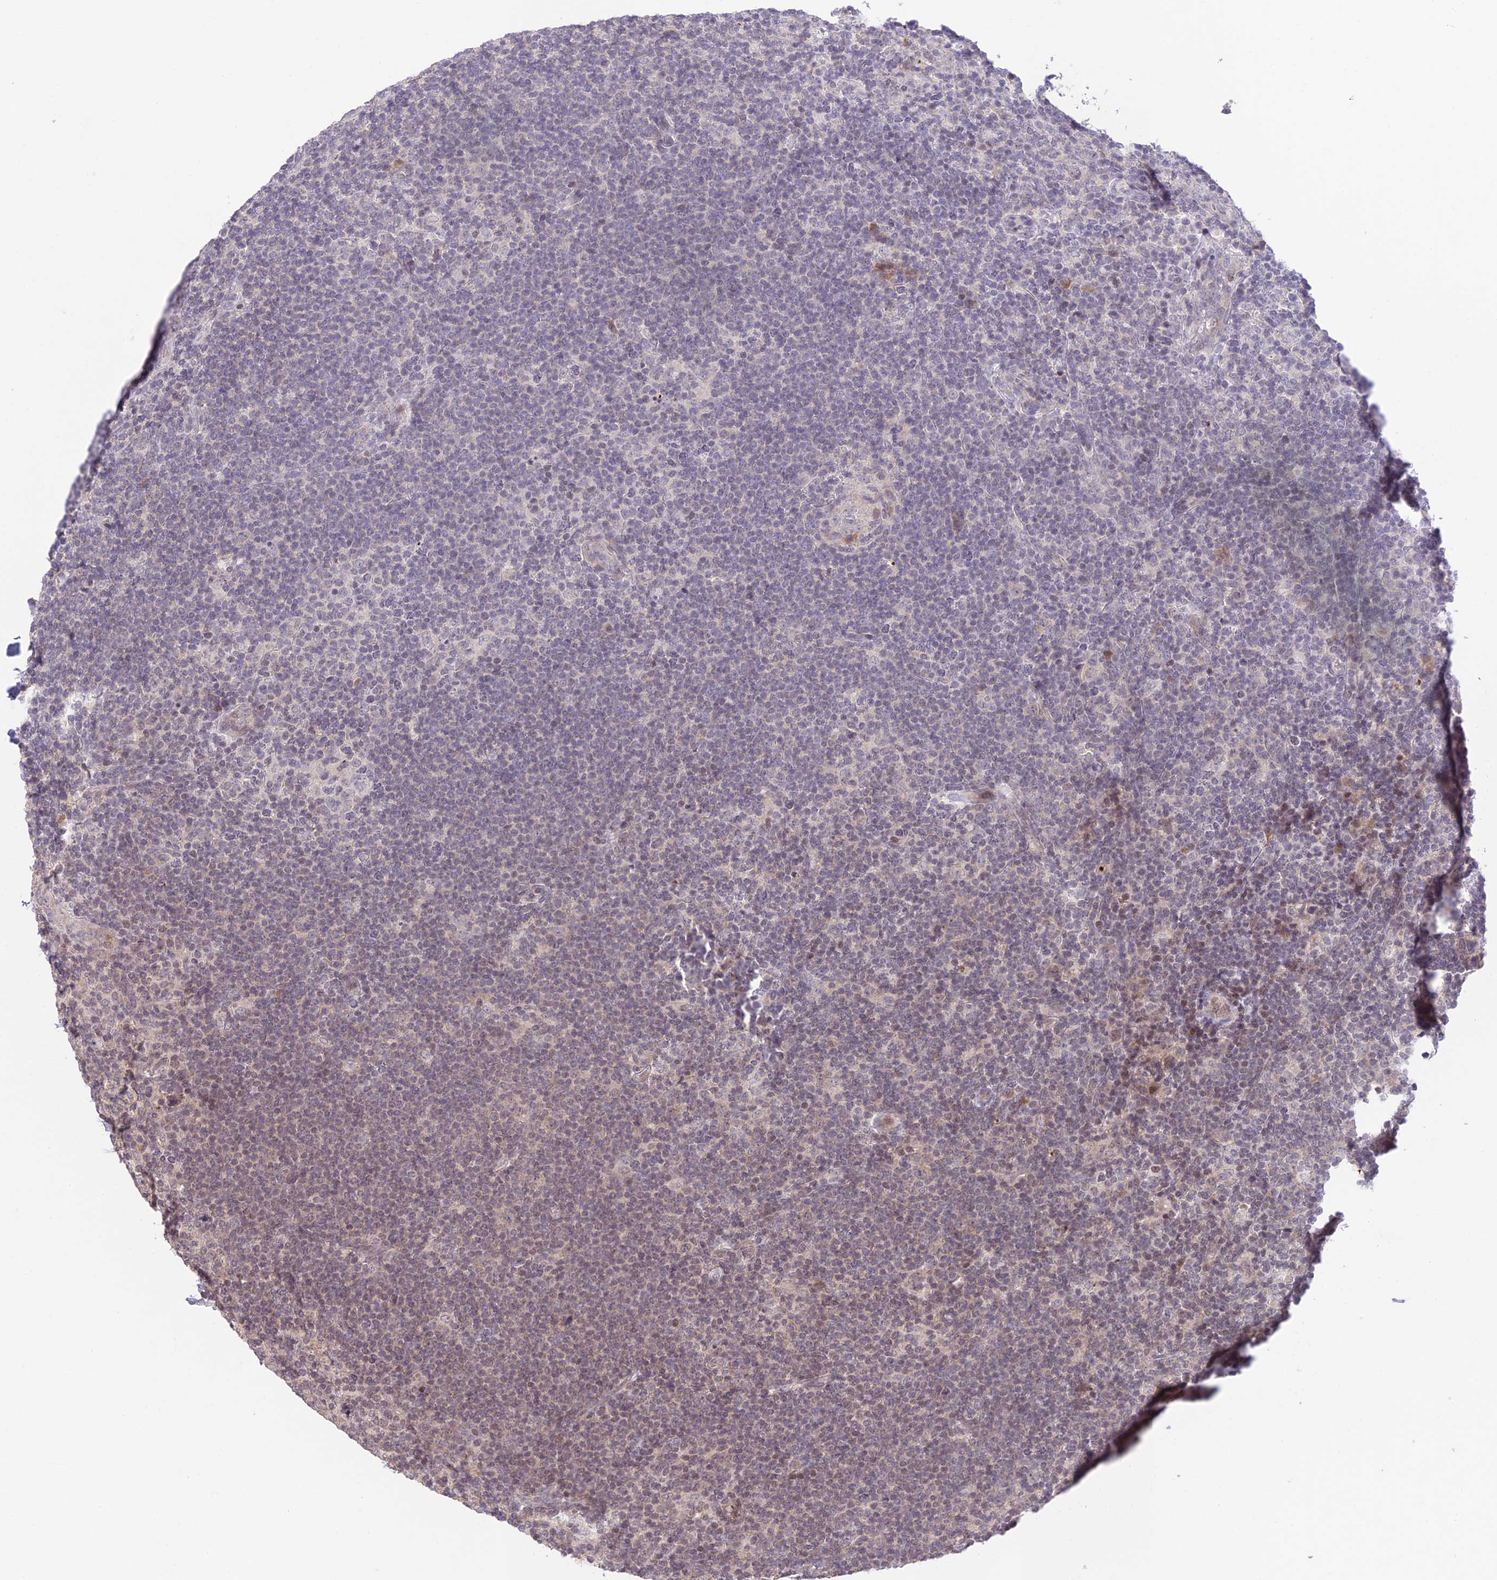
{"staining": {"intensity": "negative", "quantity": "none", "location": "none"}, "tissue": "lymphoma", "cell_type": "Tumor cells", "image_type": "cancer", "snomed": [{"axis": "morphology", "description": "Hodgkin's disease, NOS"}, {"axis": "topography", "description": "Lymph node"}], "caption": "This is an immunohistochemistry (IHC) image of human lymphoma. There is no staining in tumor cells.", "gene": "TEKT1", "patient": {"sex": "female", "age": 57}}